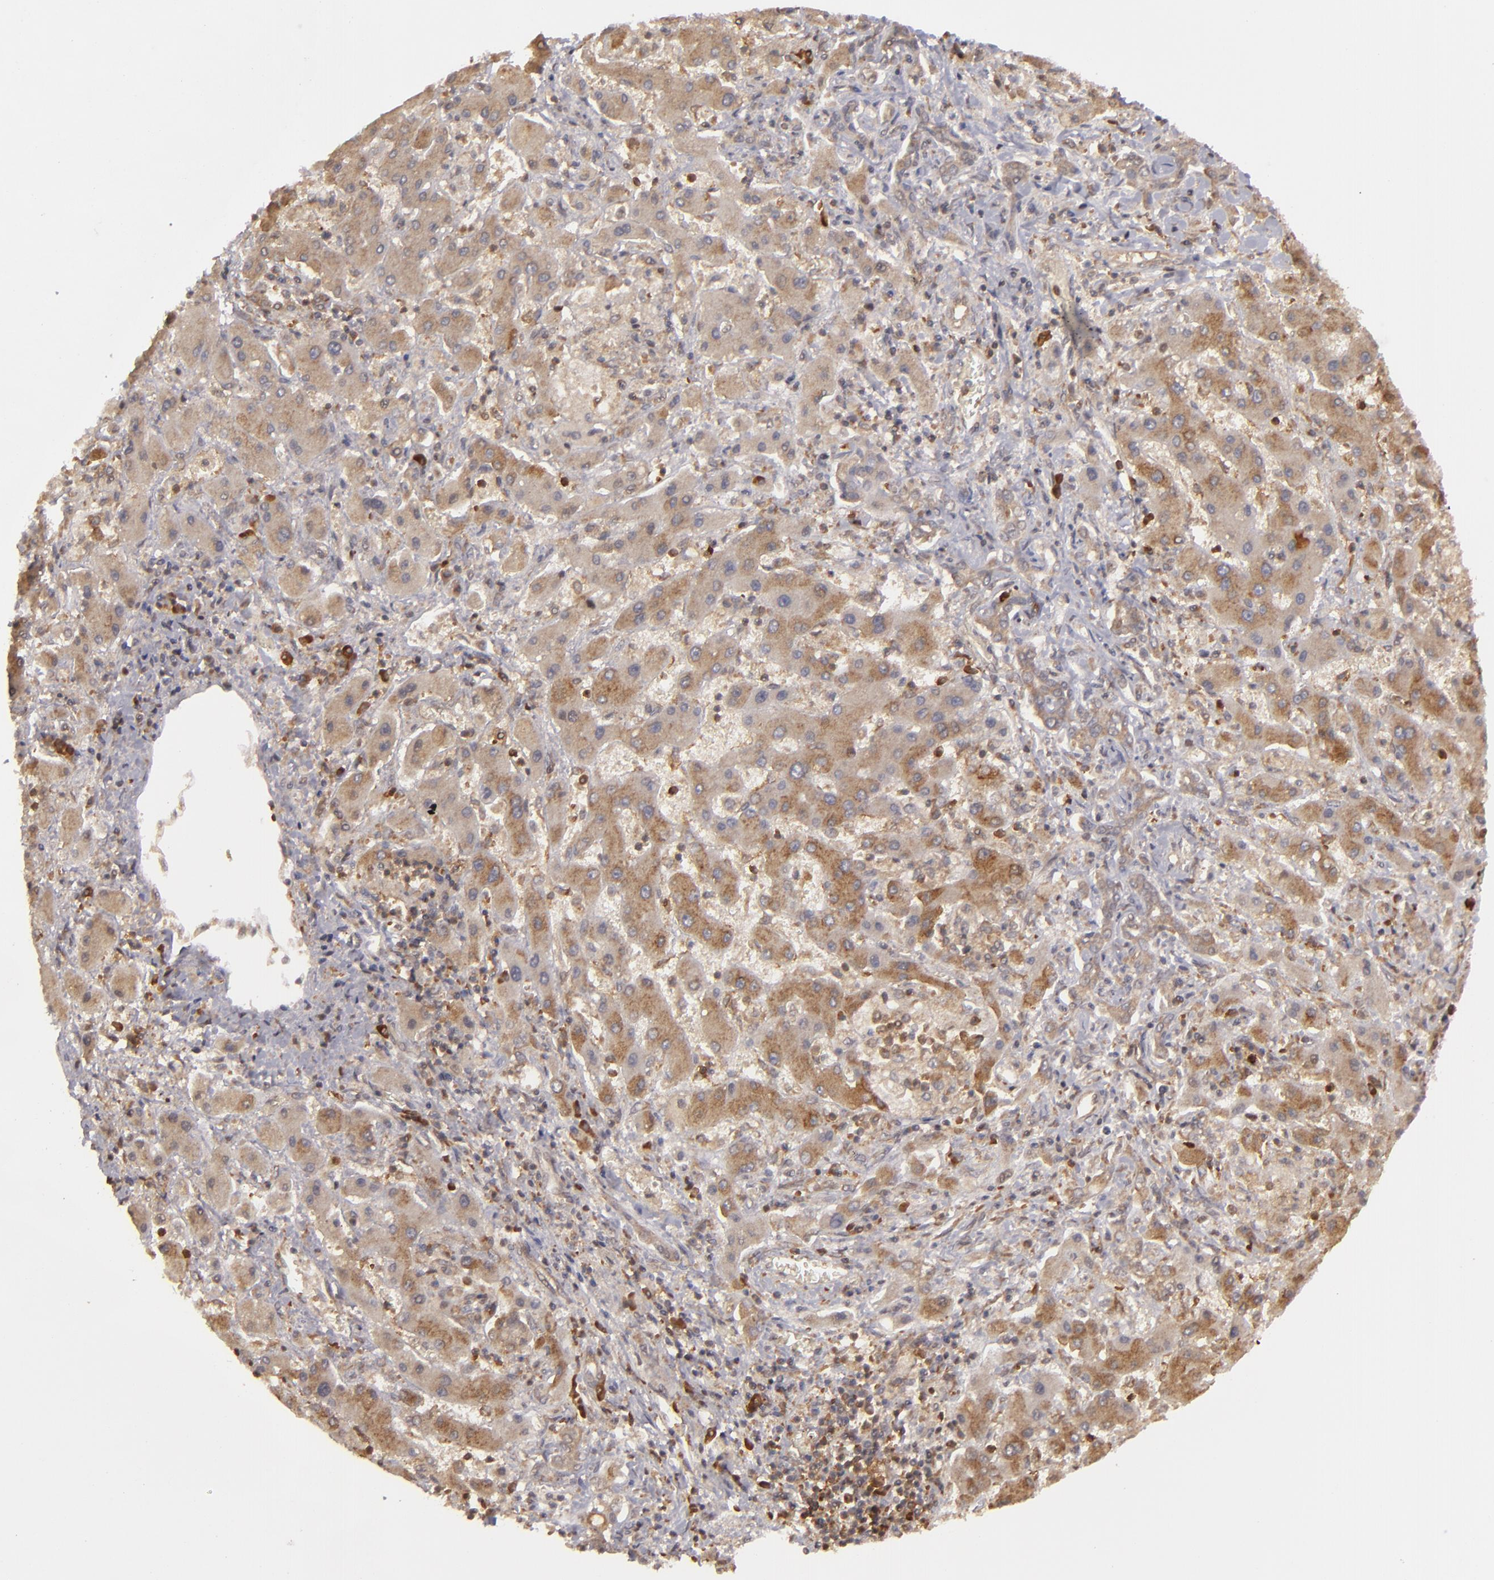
{"staining": {"intensity": "moderate", "quantity": ">75%", "location": "cytoplasmic/membranous"}, "tissue": "liver cancer", "cell_type": "Tumor cells", "image_type": "cancer", "snomed": [{"axis": "morphology", "description": "Cholangiocarcinoma"}, {"axis": "topography", "description": "Liver"}], "caption": "About >75% of tumor cells in liver cancer (cholangiocarcinoma) demonstrate moderate cytoplasmic/membranous protein positivity as visualized by brown immunohistochemical staining.", "gene": "MAPK3", "patient": {"sex": "male", "age": 50}}